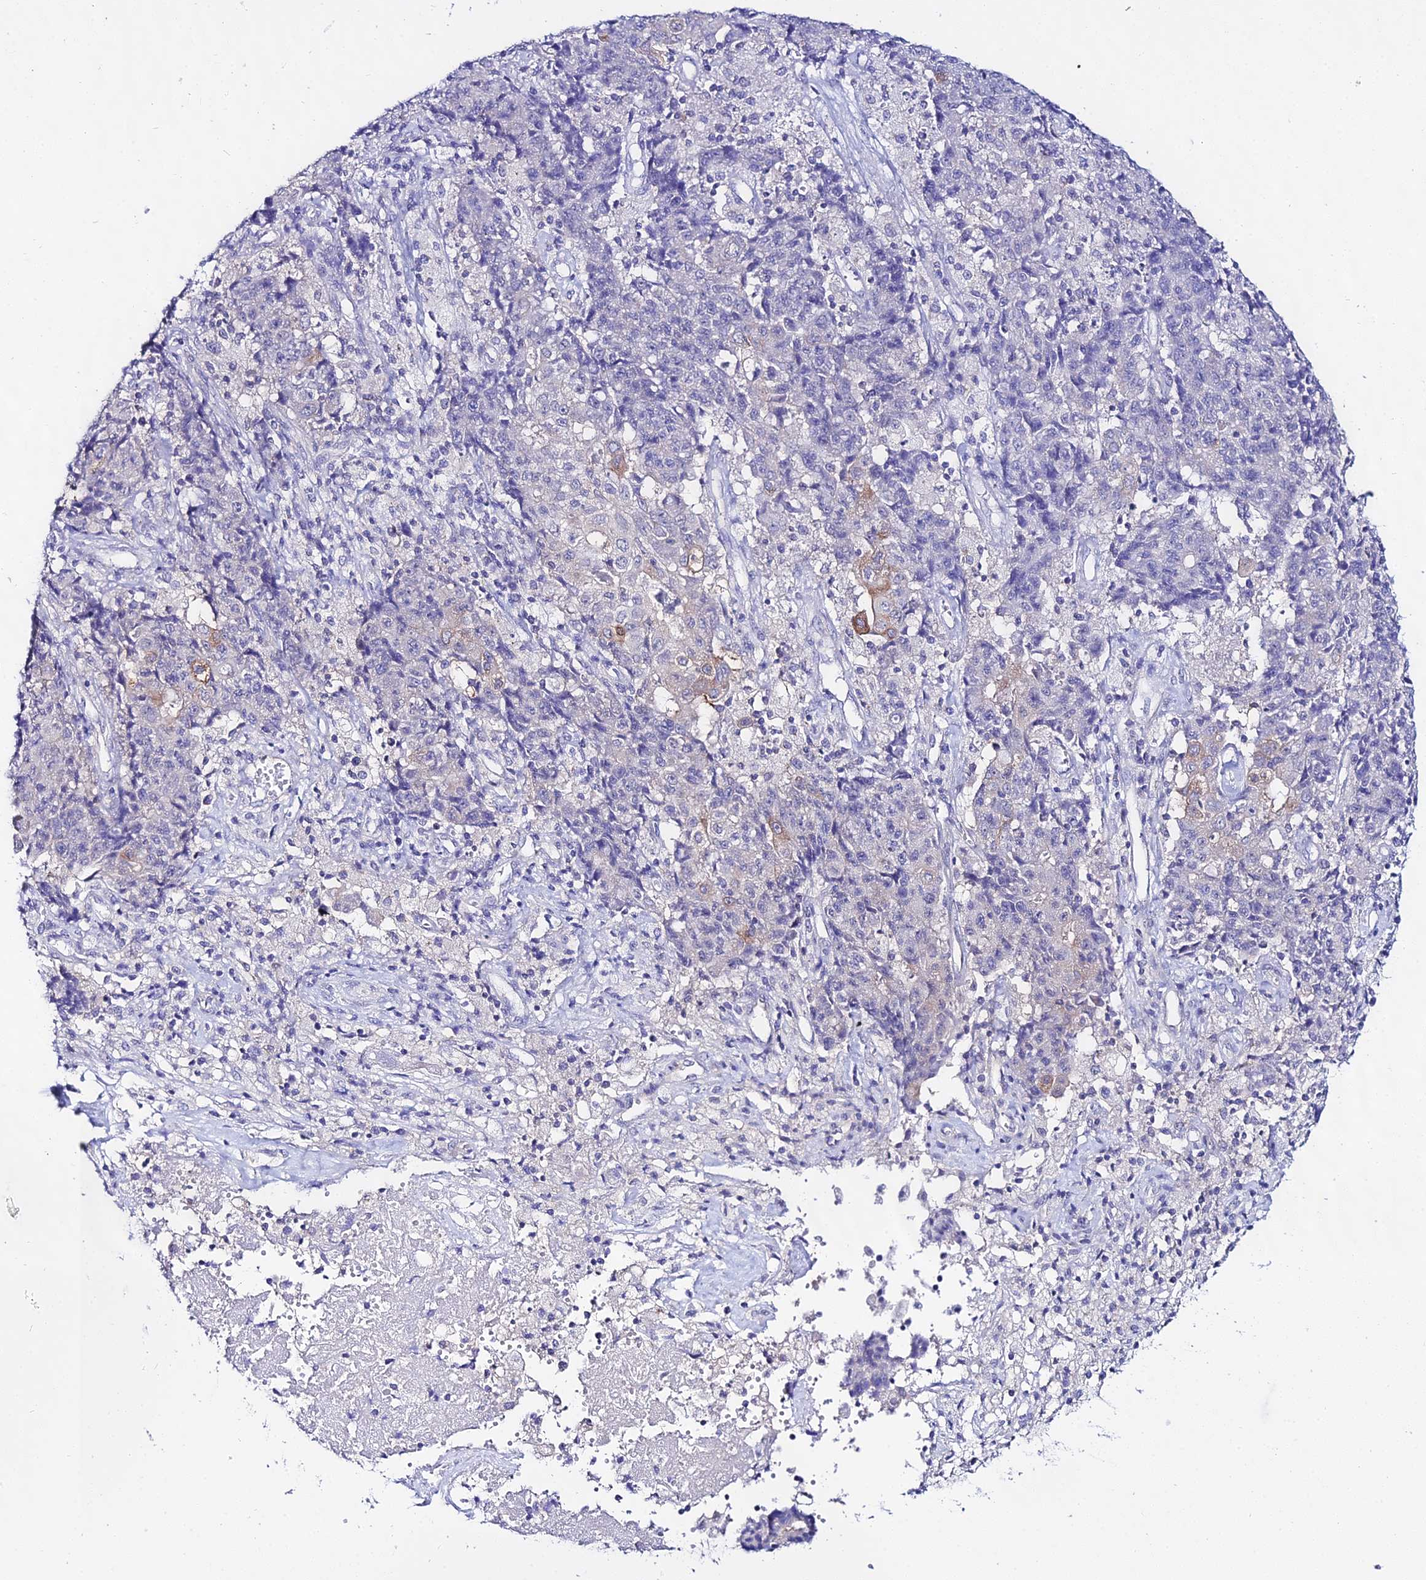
{"staining": {"intensity": "negative", "quantity": "none", "location": "none"}, "tissue": "ovarian cancer", "cell_type": "Tumor cells", "image_type": "cancer", "snomed": [{"axis": "morphology", "description": "Carcinoma, endometroid"}, {"axis": "topography", "description": "Ovary"}], "caption": "Immunohistochemical staining of human ovarian endometroid carcinoma demonstrates no significant expression in tumor cells.", "gene": "ATG16L2", "patient": {"sex": "female", "age": 42}}